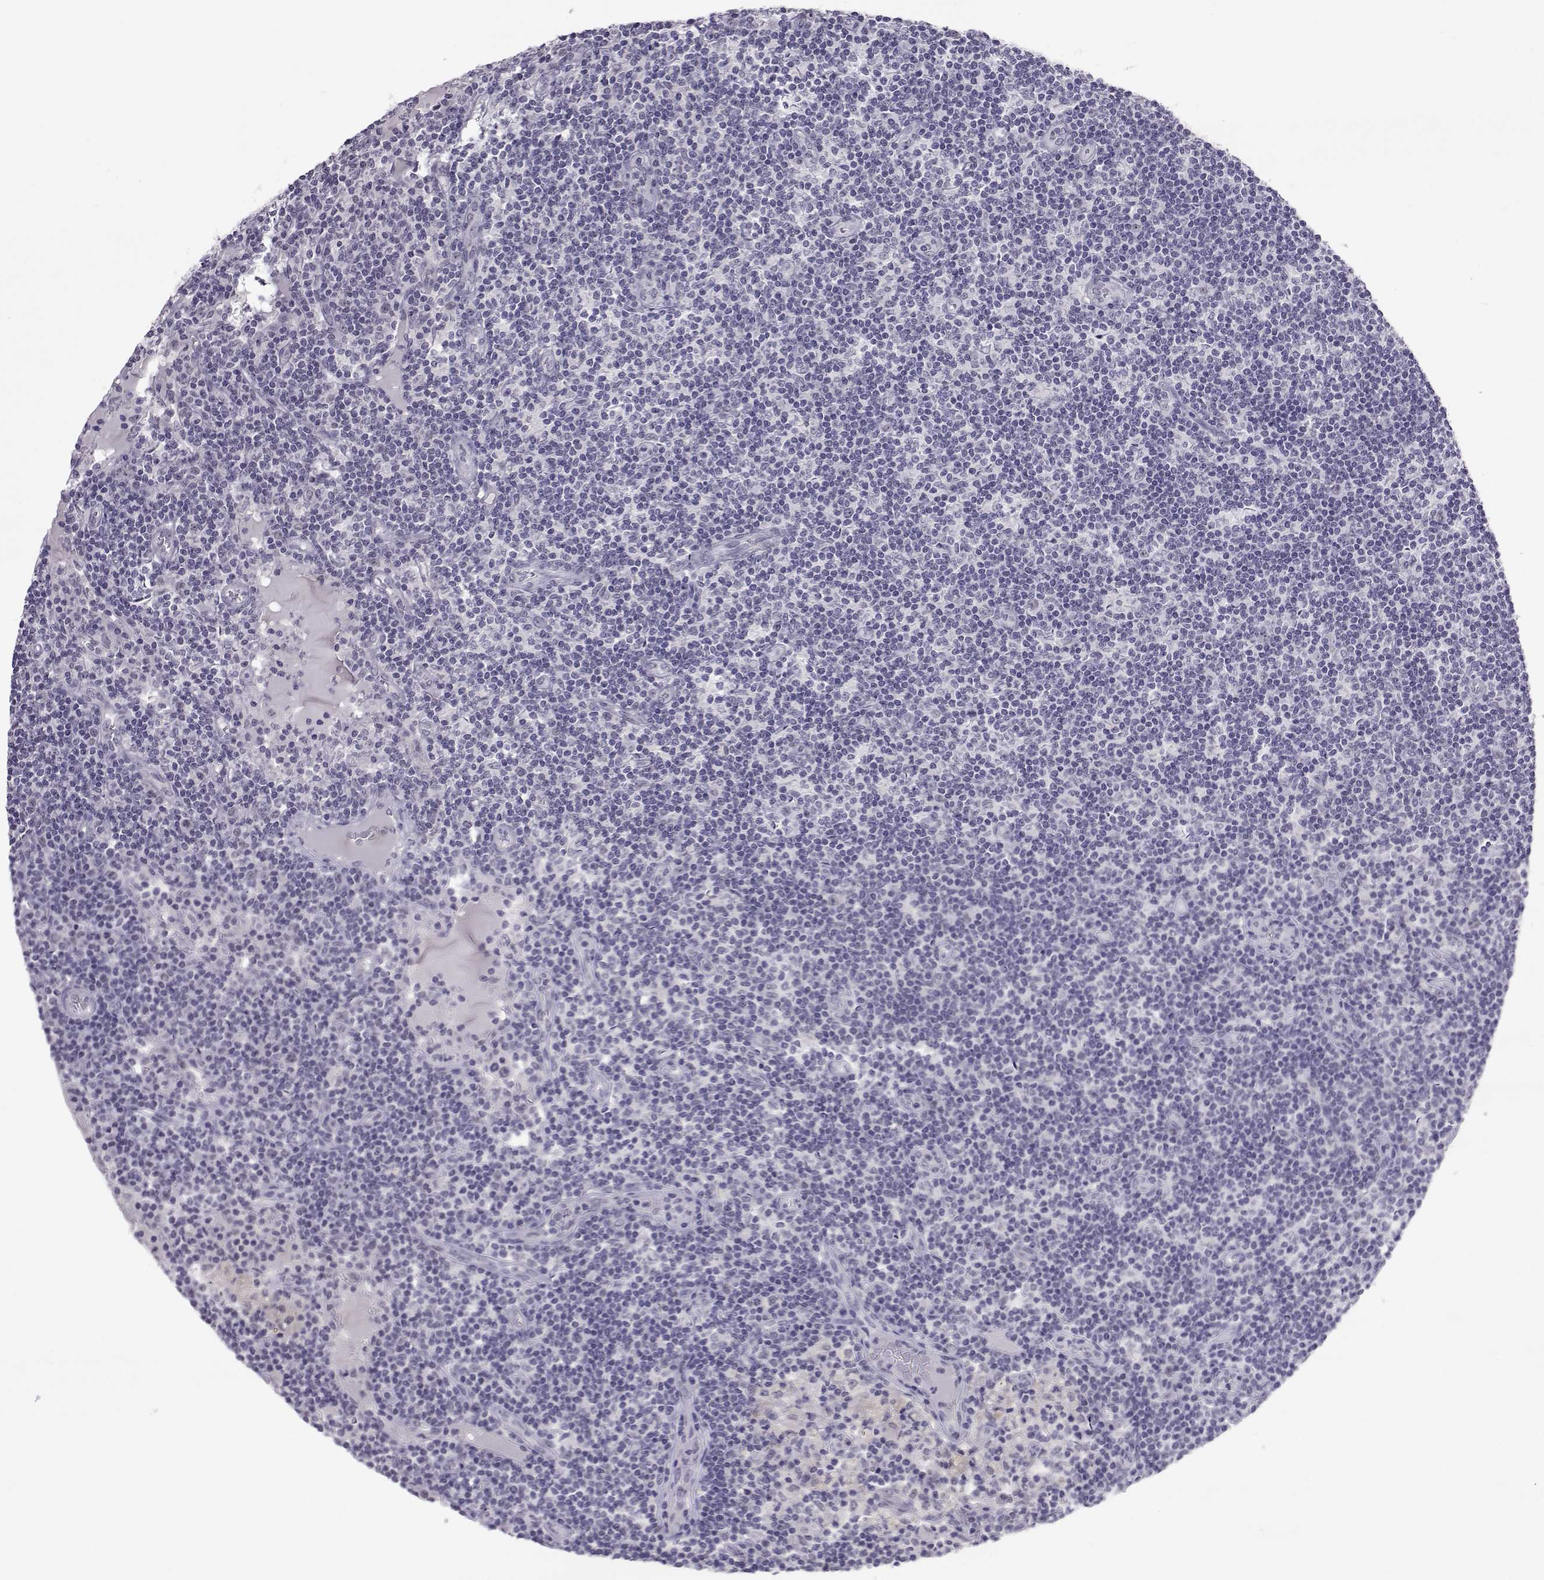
{"staining": {"intensity": "negative", "quantity": "none", "location": "none"}, "tissue": "lymph node", "cell_type": "Germinal center cells", "image_type": "normal", "snomed": [{"axis": "morphology", "description": "Normal tissue, NOS"}, {"axis": "topography", "description": "Lymph node"}], "caption": "High power microscopy photomicrograph of an immunohistochemistry (IHC) photomicrograph of benign lymph node, revealing no significant staining in germinal center cells.", "gene": "MED26", "patient": {"sex": "female", "age": 72}}